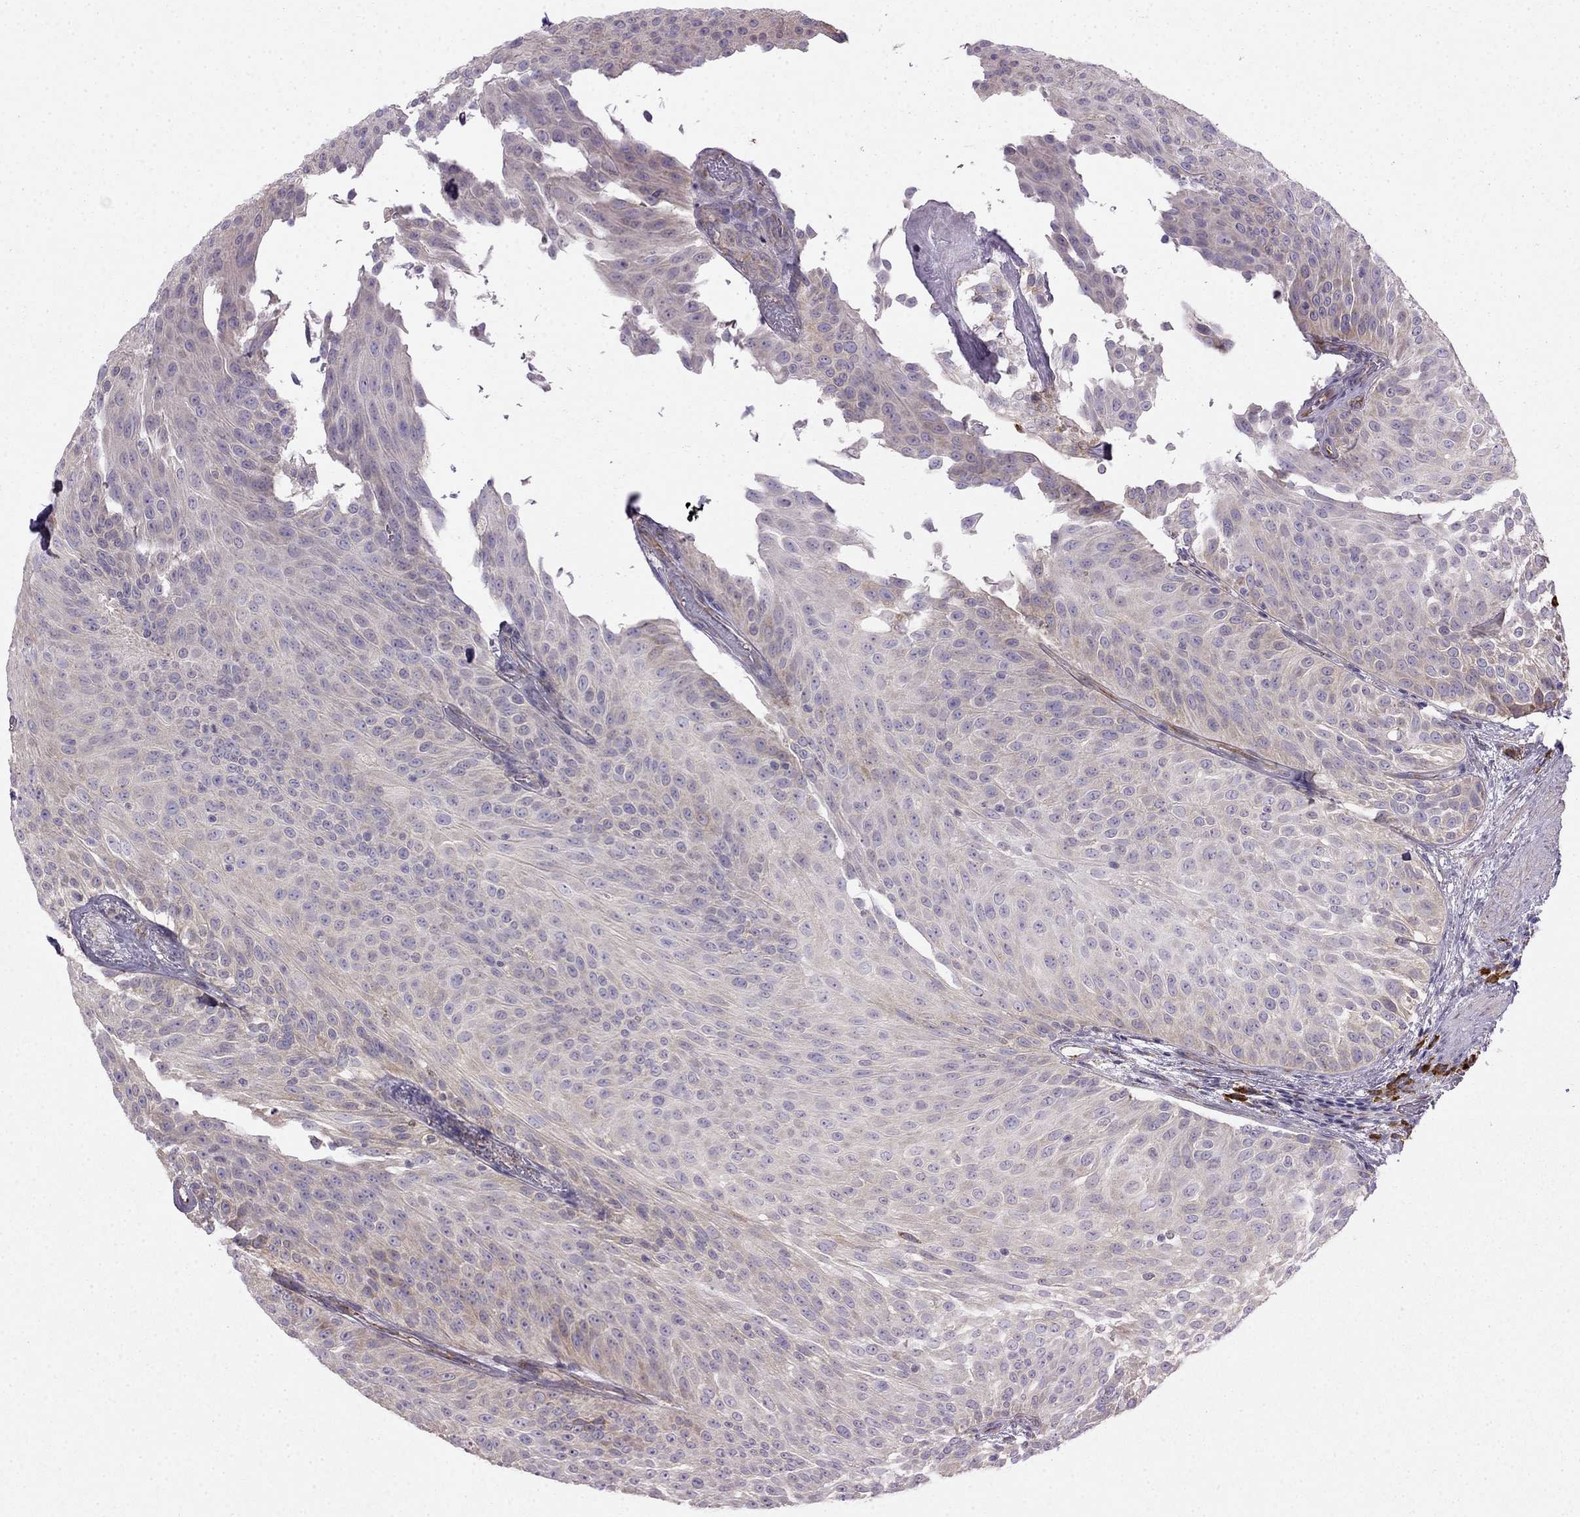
{"staining": {"intensity": "weak", "quantity": "<25%", "location": "cytoplasmic/membranous"}, "tissue": "urothelial cancer", "cell_type": "Tumor cells", "image_type": "cancer", "snomed": [{"axis": "morphology", "description": "Urothelial carcinoma, Low grade"}, {"axis": "topography", "description": "Urinary bladder"}], "caption": "Protein analysis of urothelial carcinoma (low-grade) displays no significant positivity in tumor cells.", "gene": "LONRF2", "patient": {"sex": "male", "age": 78}}